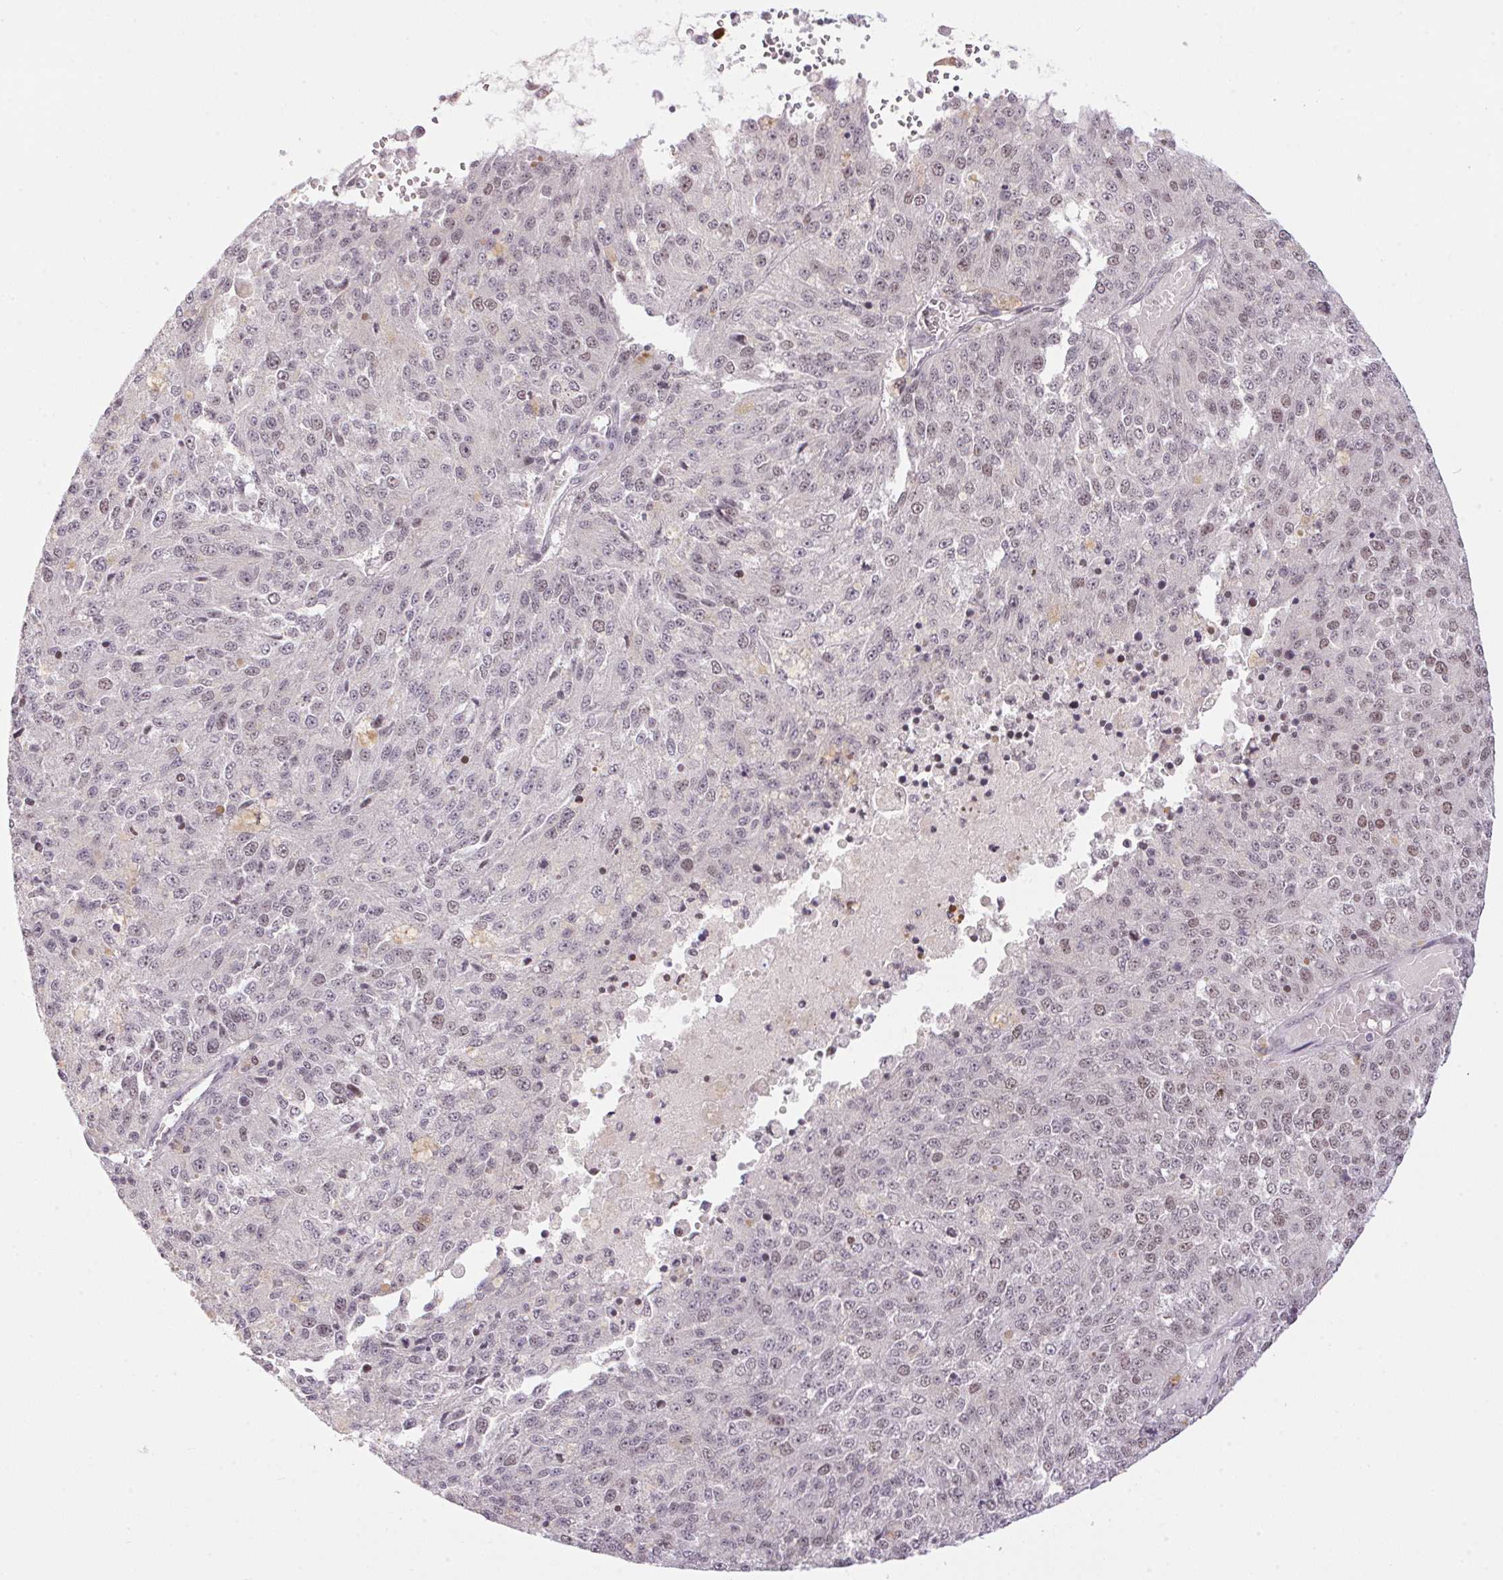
{"staining": {"intensity": "weak", "quantity": "<25%", "location": "nuclear"}, "tissue": "melanoma", "cell_type": "Tumor cells", "image_type": "cancer", "snomed": [{"axis": "morphology", "description": "Malignant melanoma, Metastatic site"}, {"axis": "topography", "description": "Lymph node"}], "caption": "Malignant melanoma (metastatic site) was stained to show a protein in brown. There is no significant positivity in tumor cells.", "gene": "NFE2L1", "patient": {"sex": "female", "age": 64}}